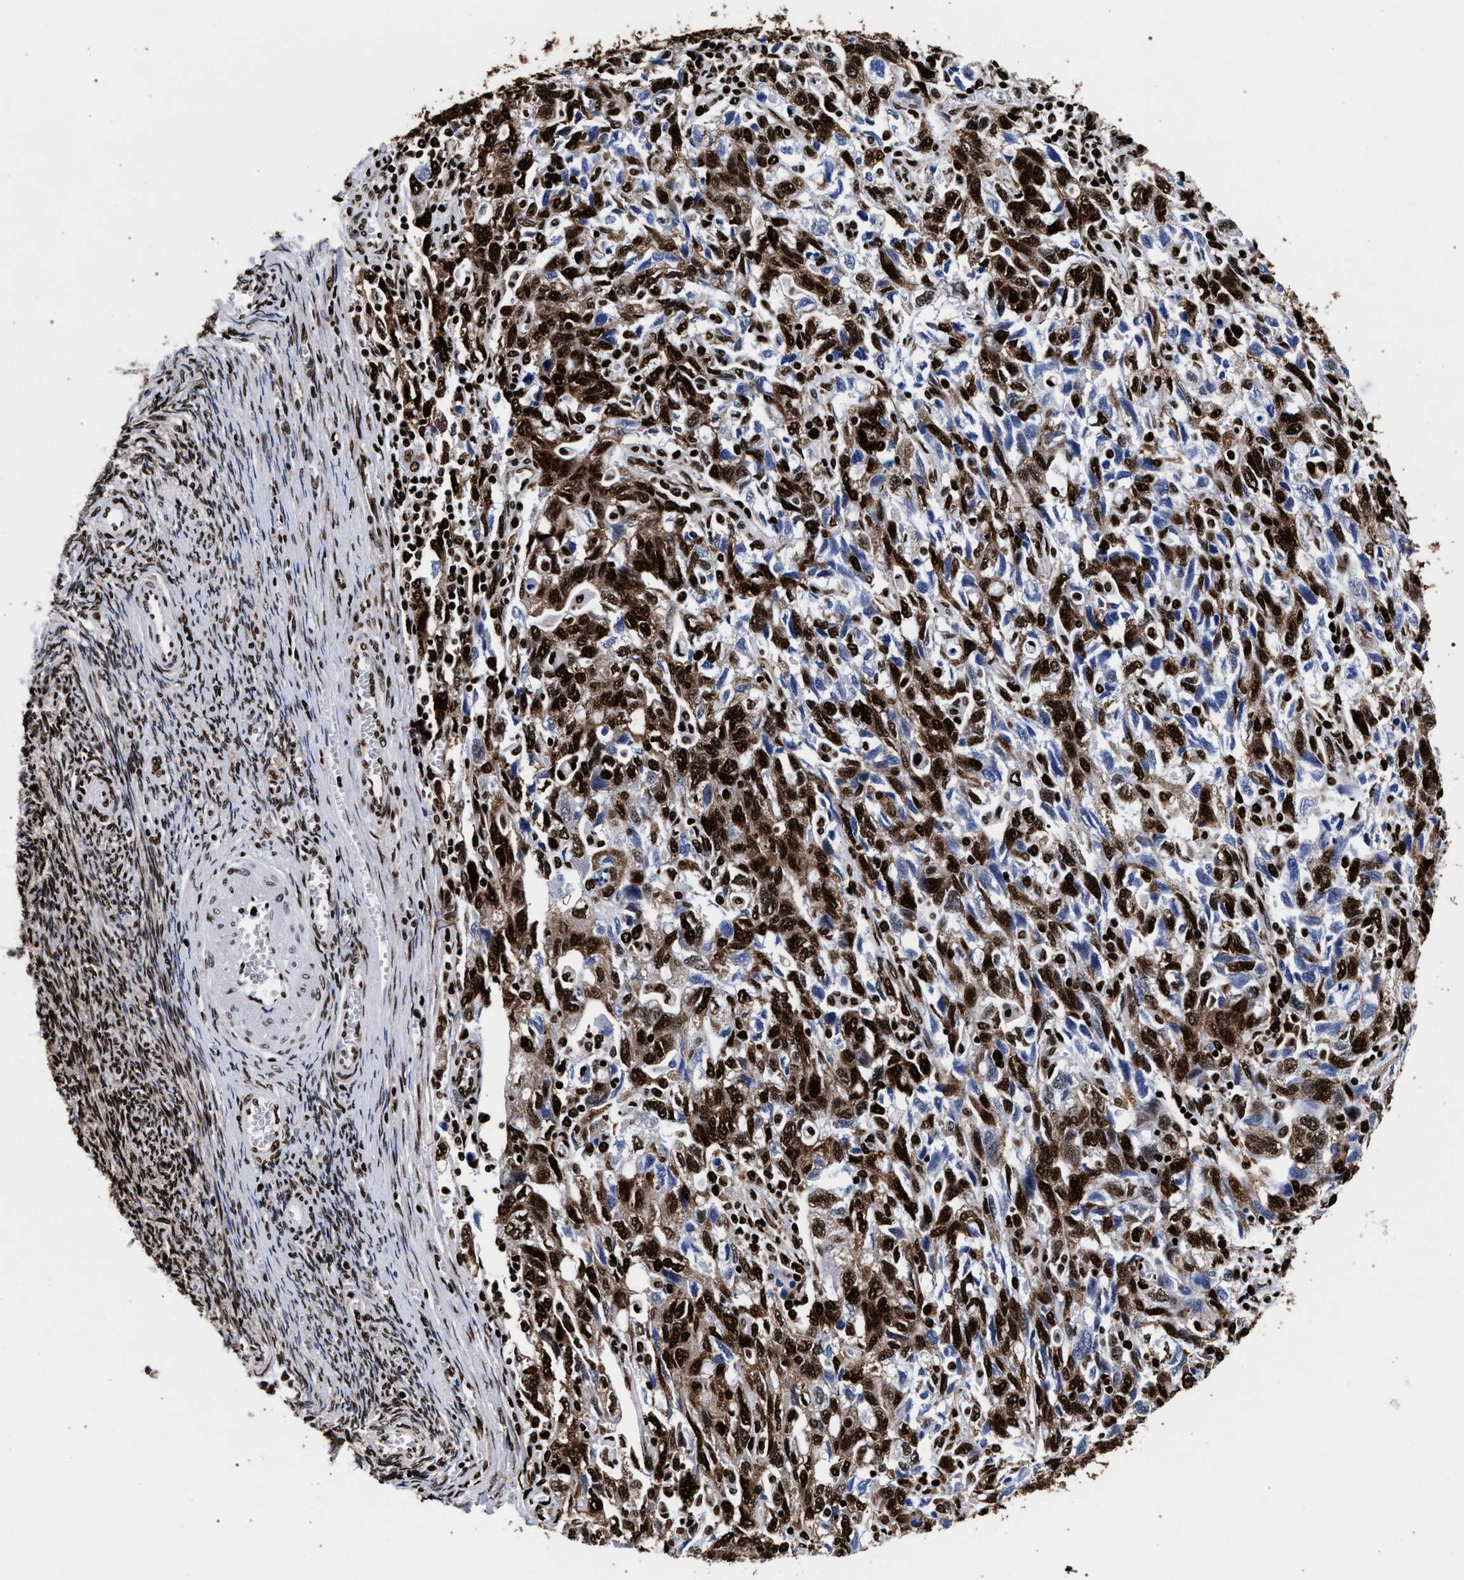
{"staining": {"intensity": "strong", "quantity": "25%-75%", "location": "cytoplasmic/membranous,nuclear"}, "tissue": "ovarian cancer", "cell_type": "Tumor cells", "image_type": "cancer", "snomed": [{"axis": "morphology", "description": "Carcinoma, NOS"}, {"axis": "morphology", "description": "Cystadenocarcinoma, serous, NOS"}, {"axis": "topography", "description": "Ovary"}], "caption": "IHC photomicrograph of human ovarian carcinoma stained for a protein (brown), which reveals high levels of strong cytoplasmic/membranous and nuclear positivity in approximately 25%-75% of tumor cells.", "gene": "HNRNPA1", "patient": {"sex": "female", "age": 69}}